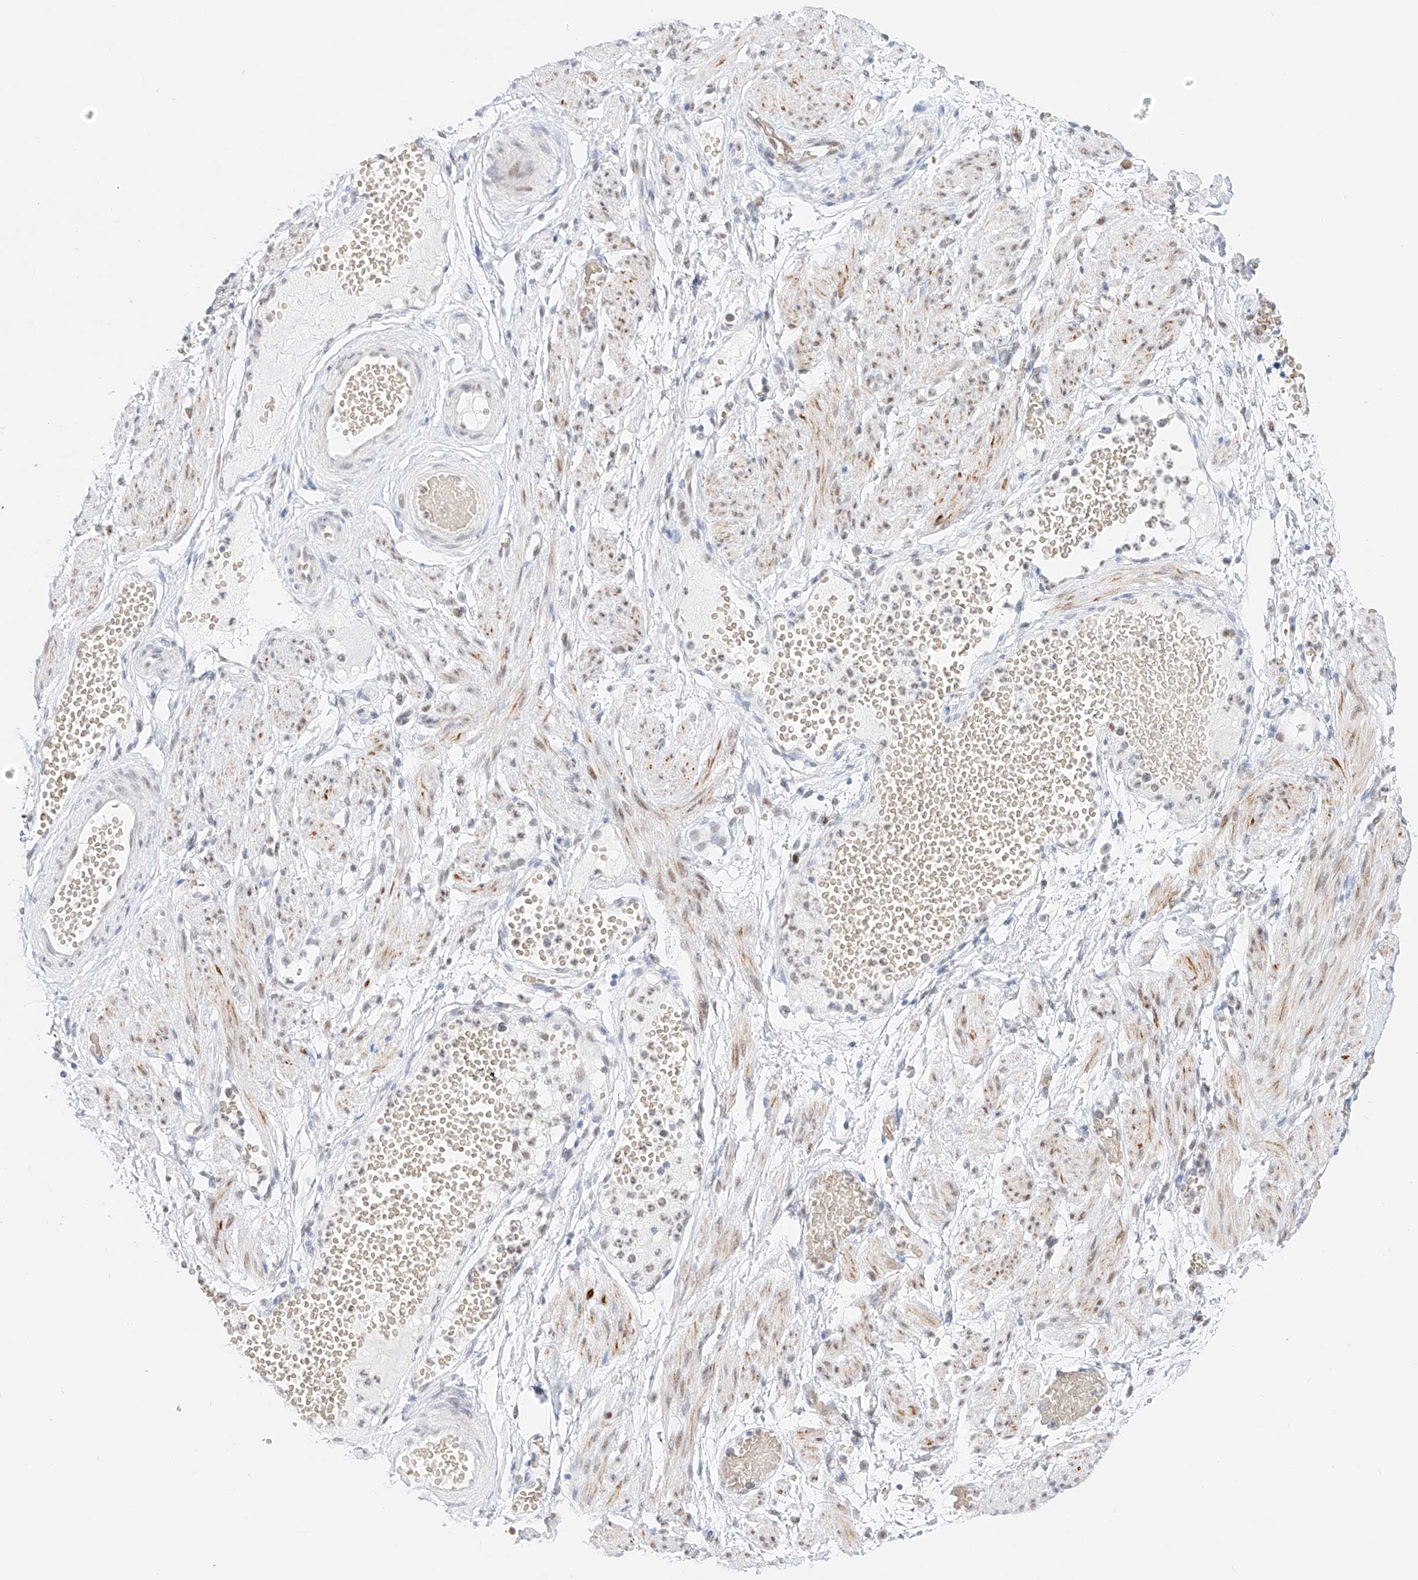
{"staining": {"intensity": "strong", "quantity": ">75%", "location": "nuclear"}, "tissue": "adipose tissue", "cell_type": "Adipocytes", "image_type": "normal", "snomed": [{"axis": "morphology", "description": "Normal tissue, NOS"}, {"axis": "topography", "description": "Smooth muscle"}, {"axis": "topography", "description": "Peripheral nerve tissue"}], "caption": "Immunohistochemical staining of normal adipose tissue demonstrates strong nuclear protein expression in approximately >75% of adipocytes. The staining was performed using DAB (3,3'-diaminobenzidine), with brown indicating positive protein expression. Nuclei are stained blue with hematoxylin.", "gene": "APIP", "patient": {"sex": "female", "age": 39}}